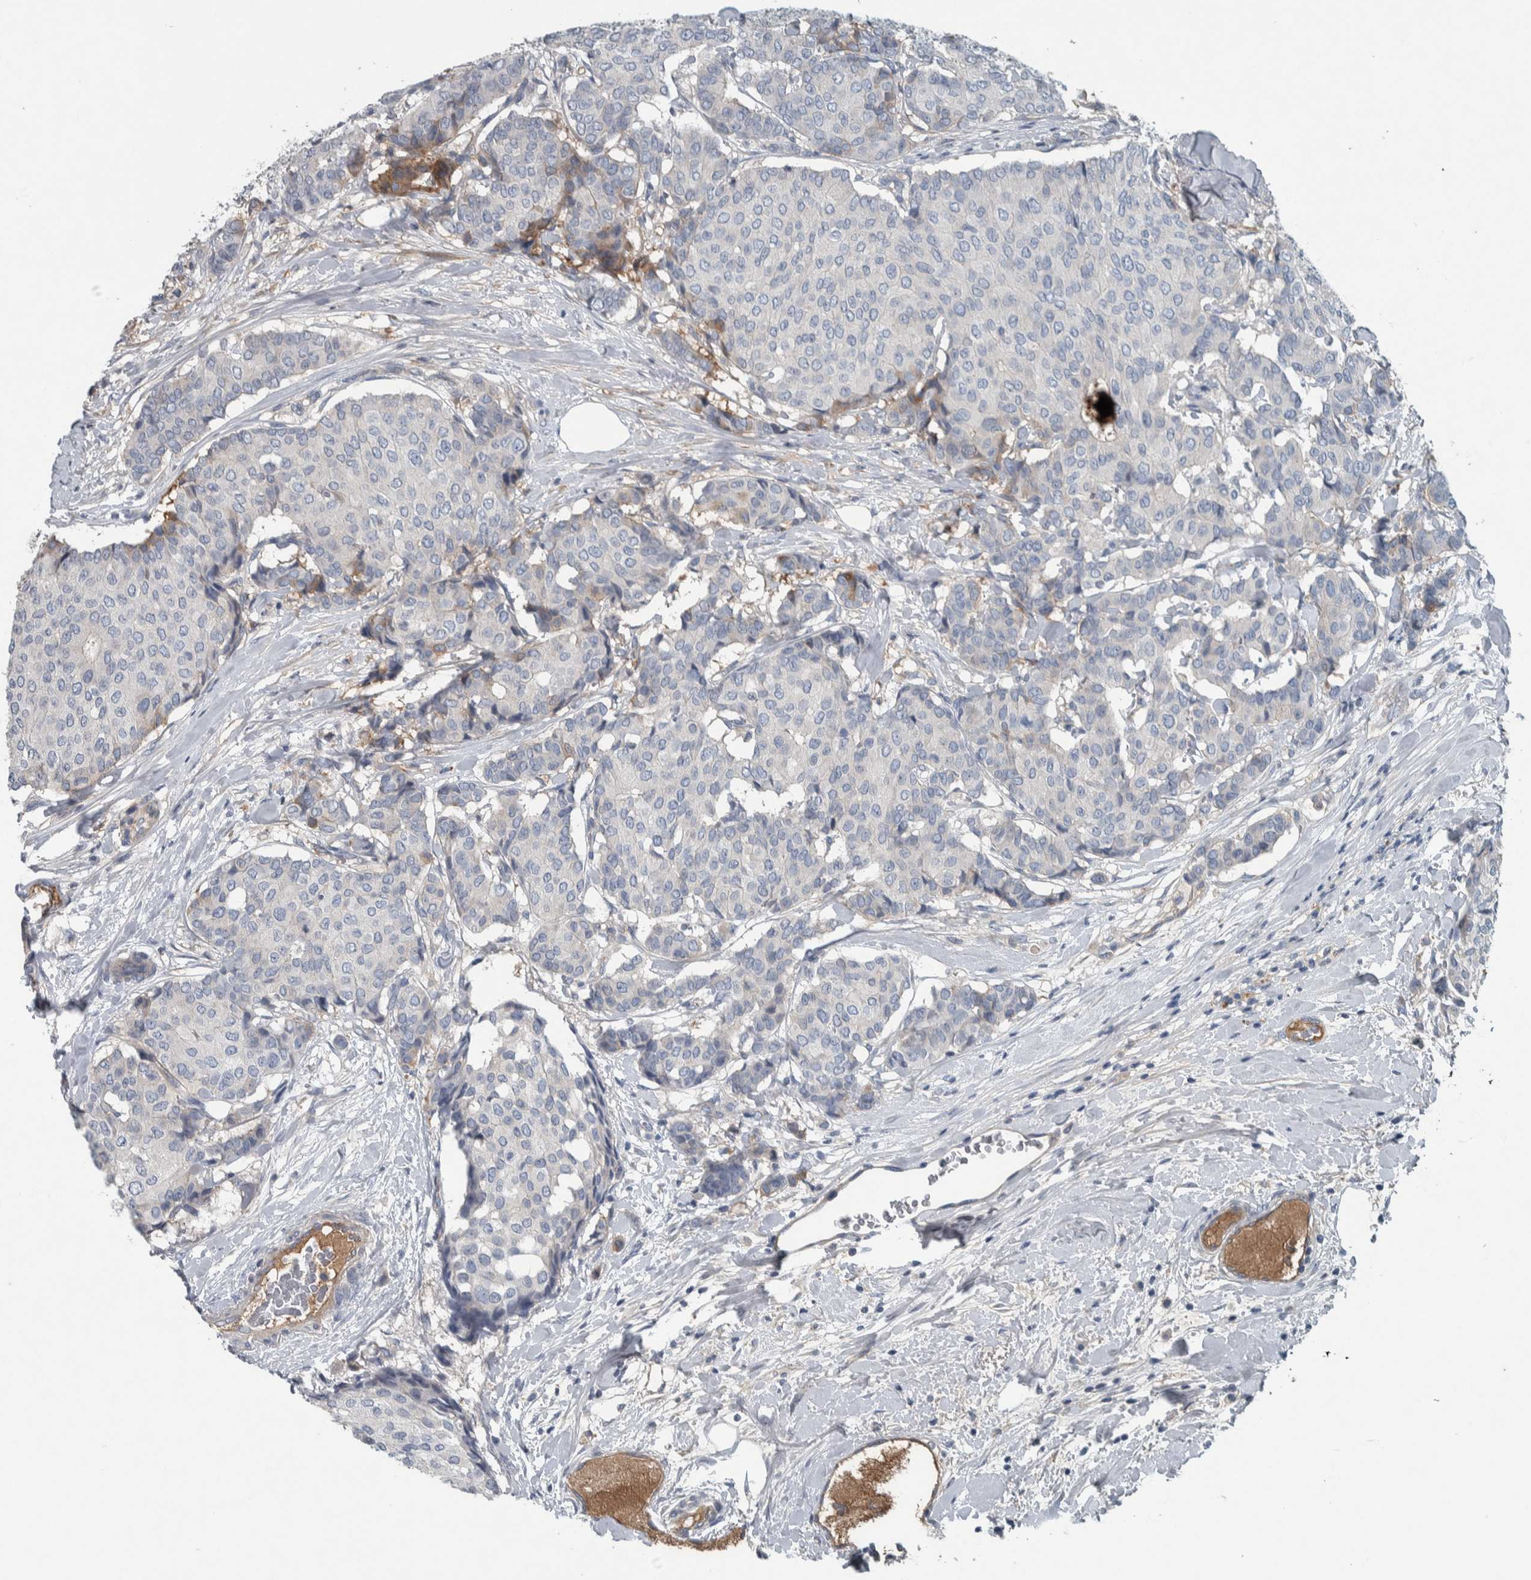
{"staining": {"intensity": "negative", "quantity": "none", "location": "none"}, "tissue": "breast cancer", "cell_type": "Tumor cells", "image_type": "cancer", "snomed": [{"axis": "morphology", "description": "Duct carcinoma"}, {"axis": "topography", "description": "Breast"}], "caption": "DAB immunohistochemical staining of human breast intraductal carcinoma displays no significant positivity in tumor cells. The staining was performed using DAB (3,3'-diaminobenzidine) to visualize the protein expression in brown, while the nuclei were stained in blue with hematoxylin (Magnification: 20x).", "gene": "SERPINC1", "patient": {"sex": "female", "age": 75}}